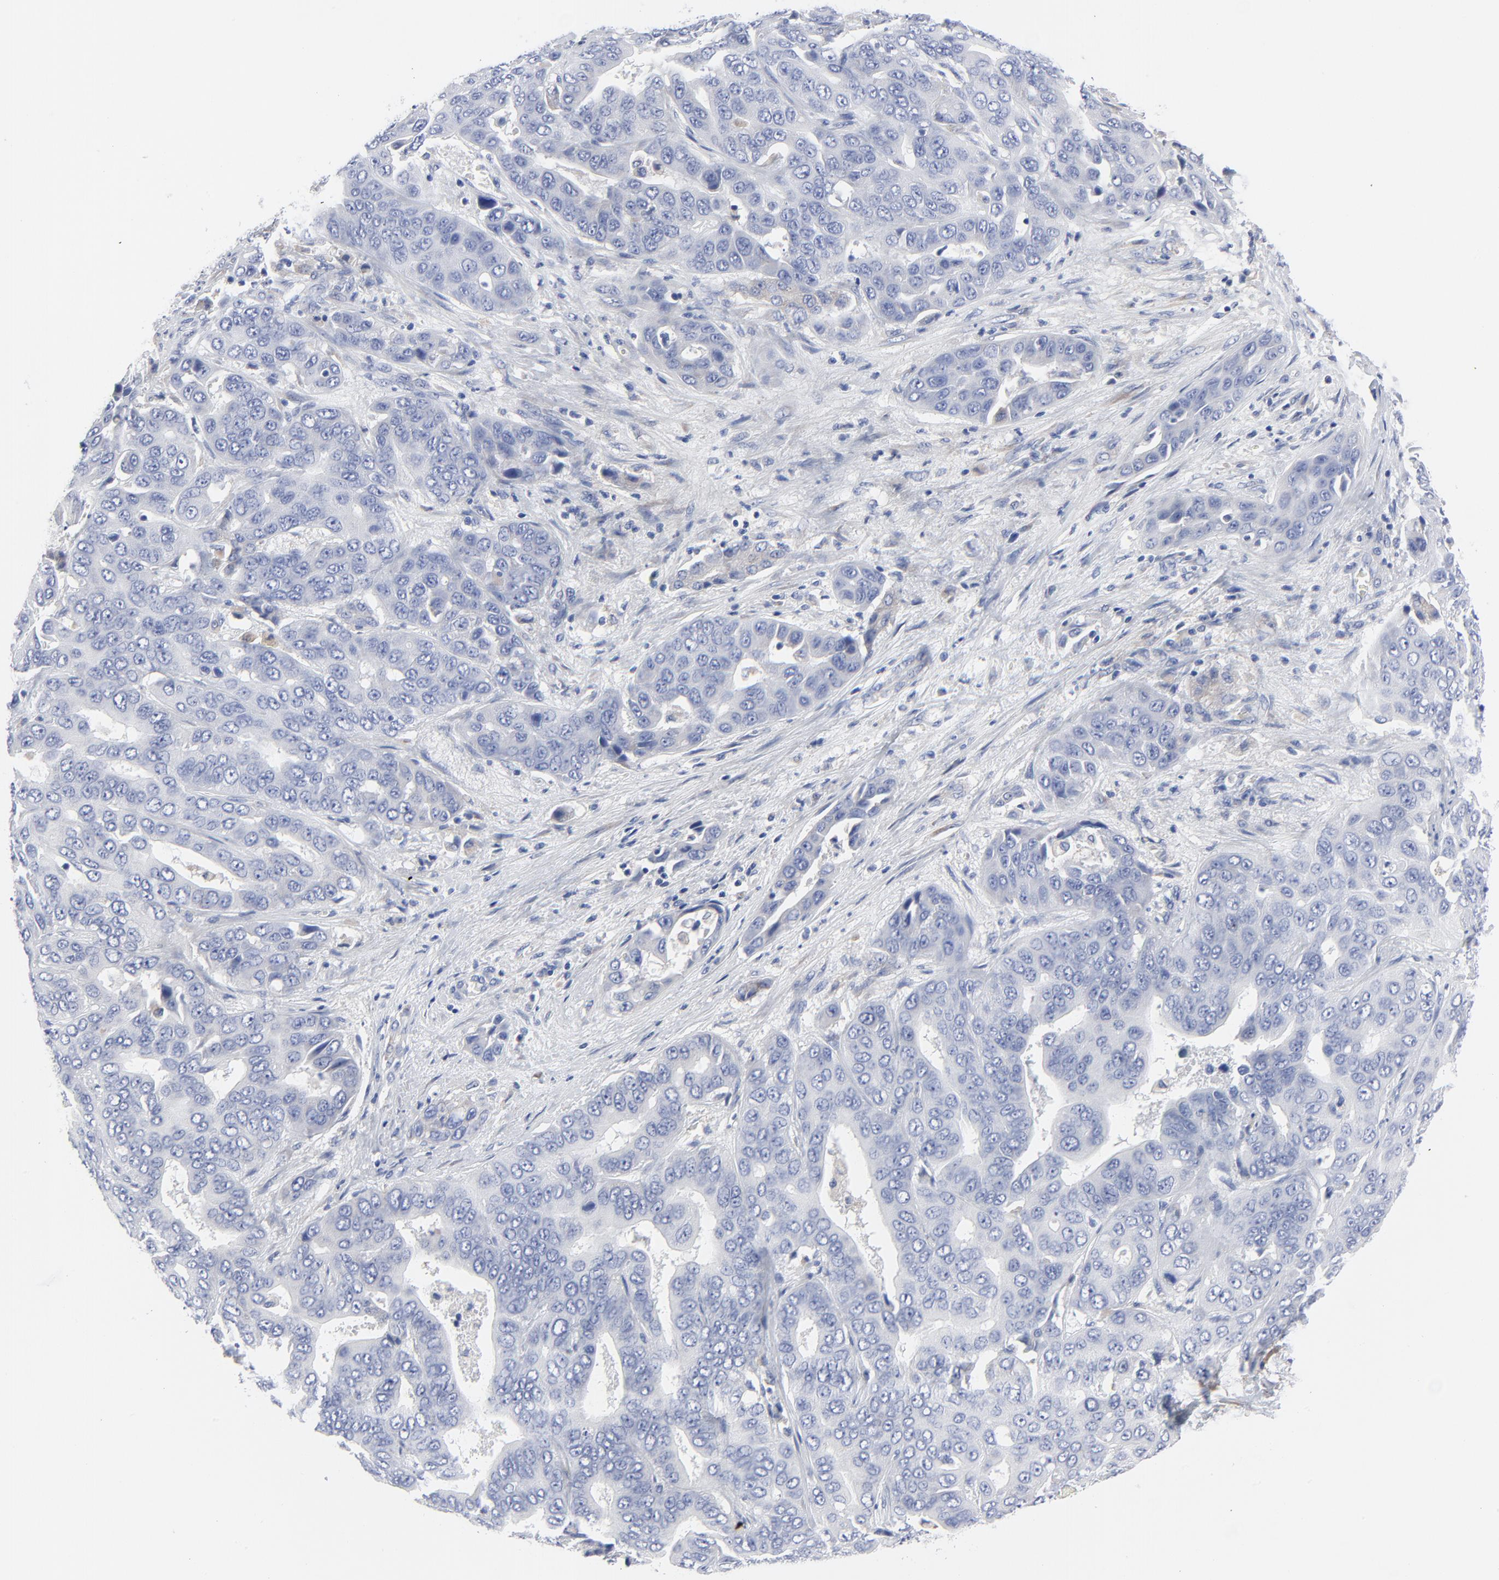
{"staining": {"intensity": "negative", "quantity": "none", "location": "none"}, "tissue": "liver cancer", "cell_type": "Tumor cells", "image_type": "cancer", "snomed": [{"axis": "morphology", "description": "Cholangiocarcinoma"}, {"axis": "topography", "description": "Liver"}], "caption": "Histopathology image shows no significant protein staining in tumor cells of liver cancer.", "gene": "STAT2", "patient": {"sex": "female", "age": 52}}